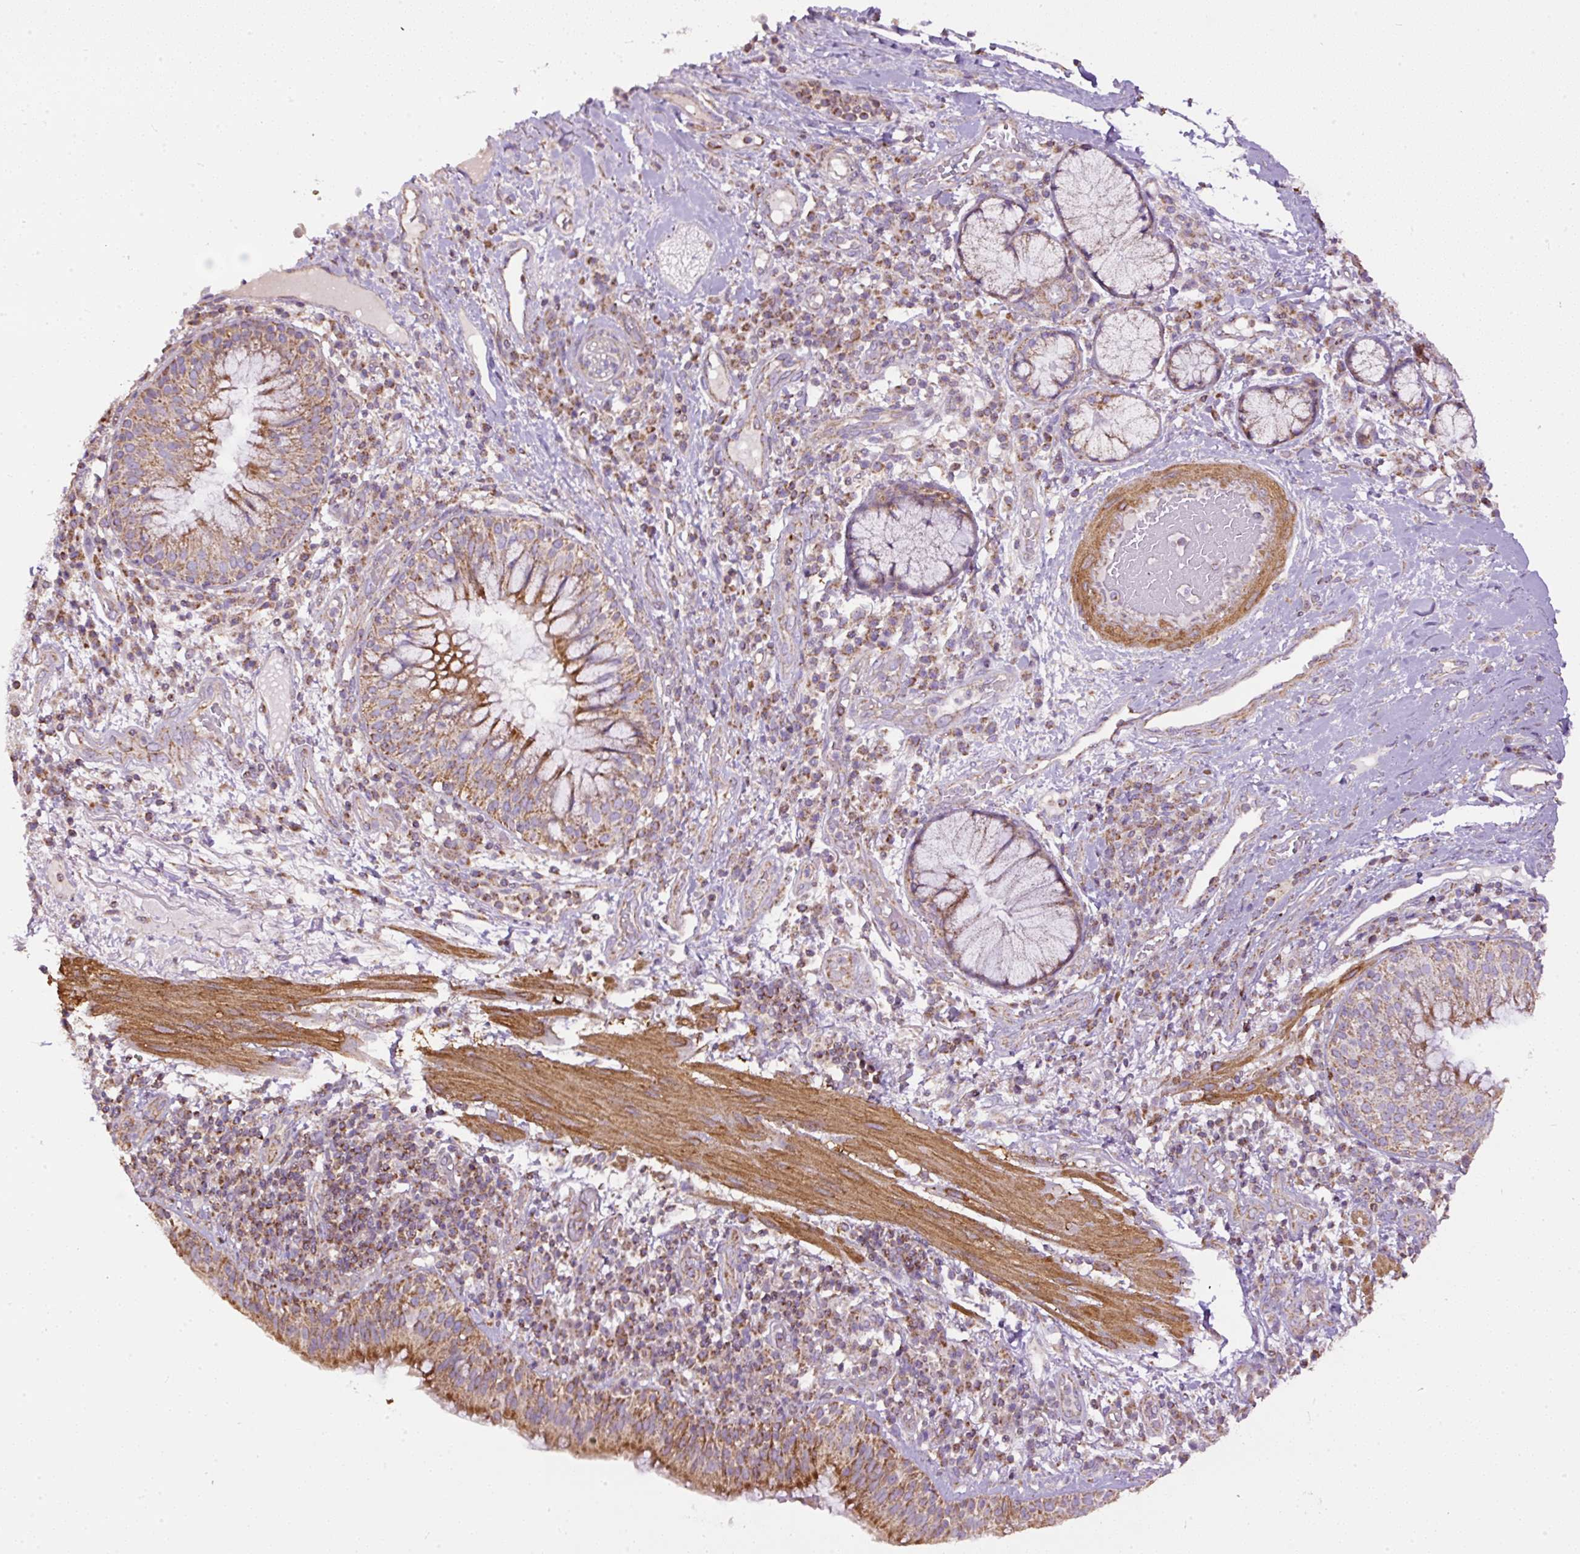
{"staining": {"intensity": "strong", "quantity": "25%-75%", "location": "cytoplasmic/membranous"}, "tissue": "bronchus", "cell_type": "Respiratory epithelial cells", "image_type": "normal", "snomed": [{"axis": "morphology", "description": "Normal tissue, NOS"}, {"axis": "topography", "description": "Cartilage tissue"}, {"axis": "topography", "description": "Bronchus"}], "caption": "Immunohistochemical staining of unremarkable bronchus demonstrates 25%-75% levels of strong cytoplasmic/membranous protein positivity in approximately 25%-75% of respiratory epithelial cells.", "gene": "NDUFAF2", "patient": {"sex": "male", "age": 56}}